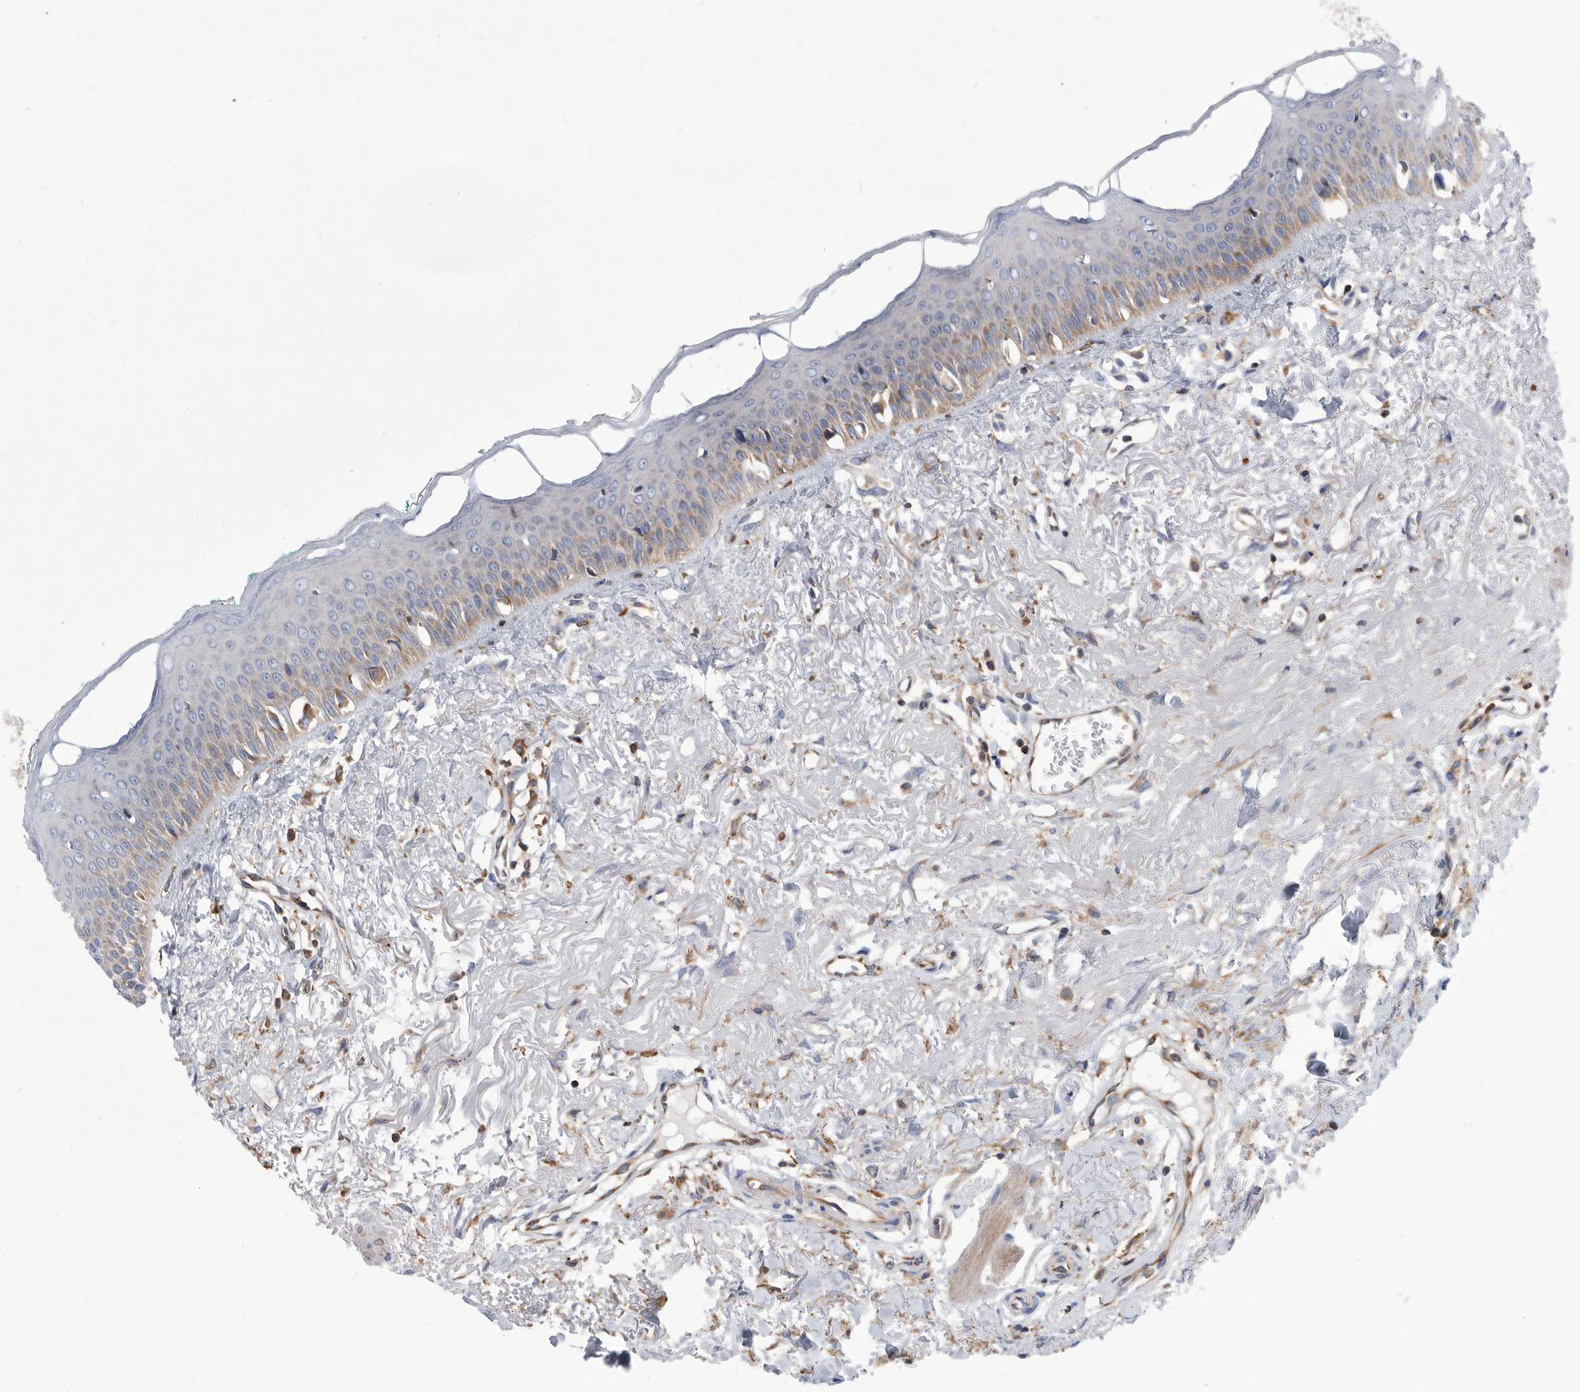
{"staining": {"intensity": "moderate", "quantity": "25%-75%", "location": "cytoplasmic/membranous"}, "tissue": "oral mucosa", "cell_type": "Squamous epithelial cells", "image_type": "normal", "snomed": [{"axis": "morphology", "description": "Normal tissue, NOS"}, {"axis": "topography", "description": "Oral tissue"}], "caption": "A histopathology image showing moderate cytoplasmic/membranous expression in about 25%-75% of squamous epithelial cells in normal oral mucosa, as visualized by brown immunohistochemical staining.", "gene": "SMG7", "patient": {"sex": "female", "age": 70}}